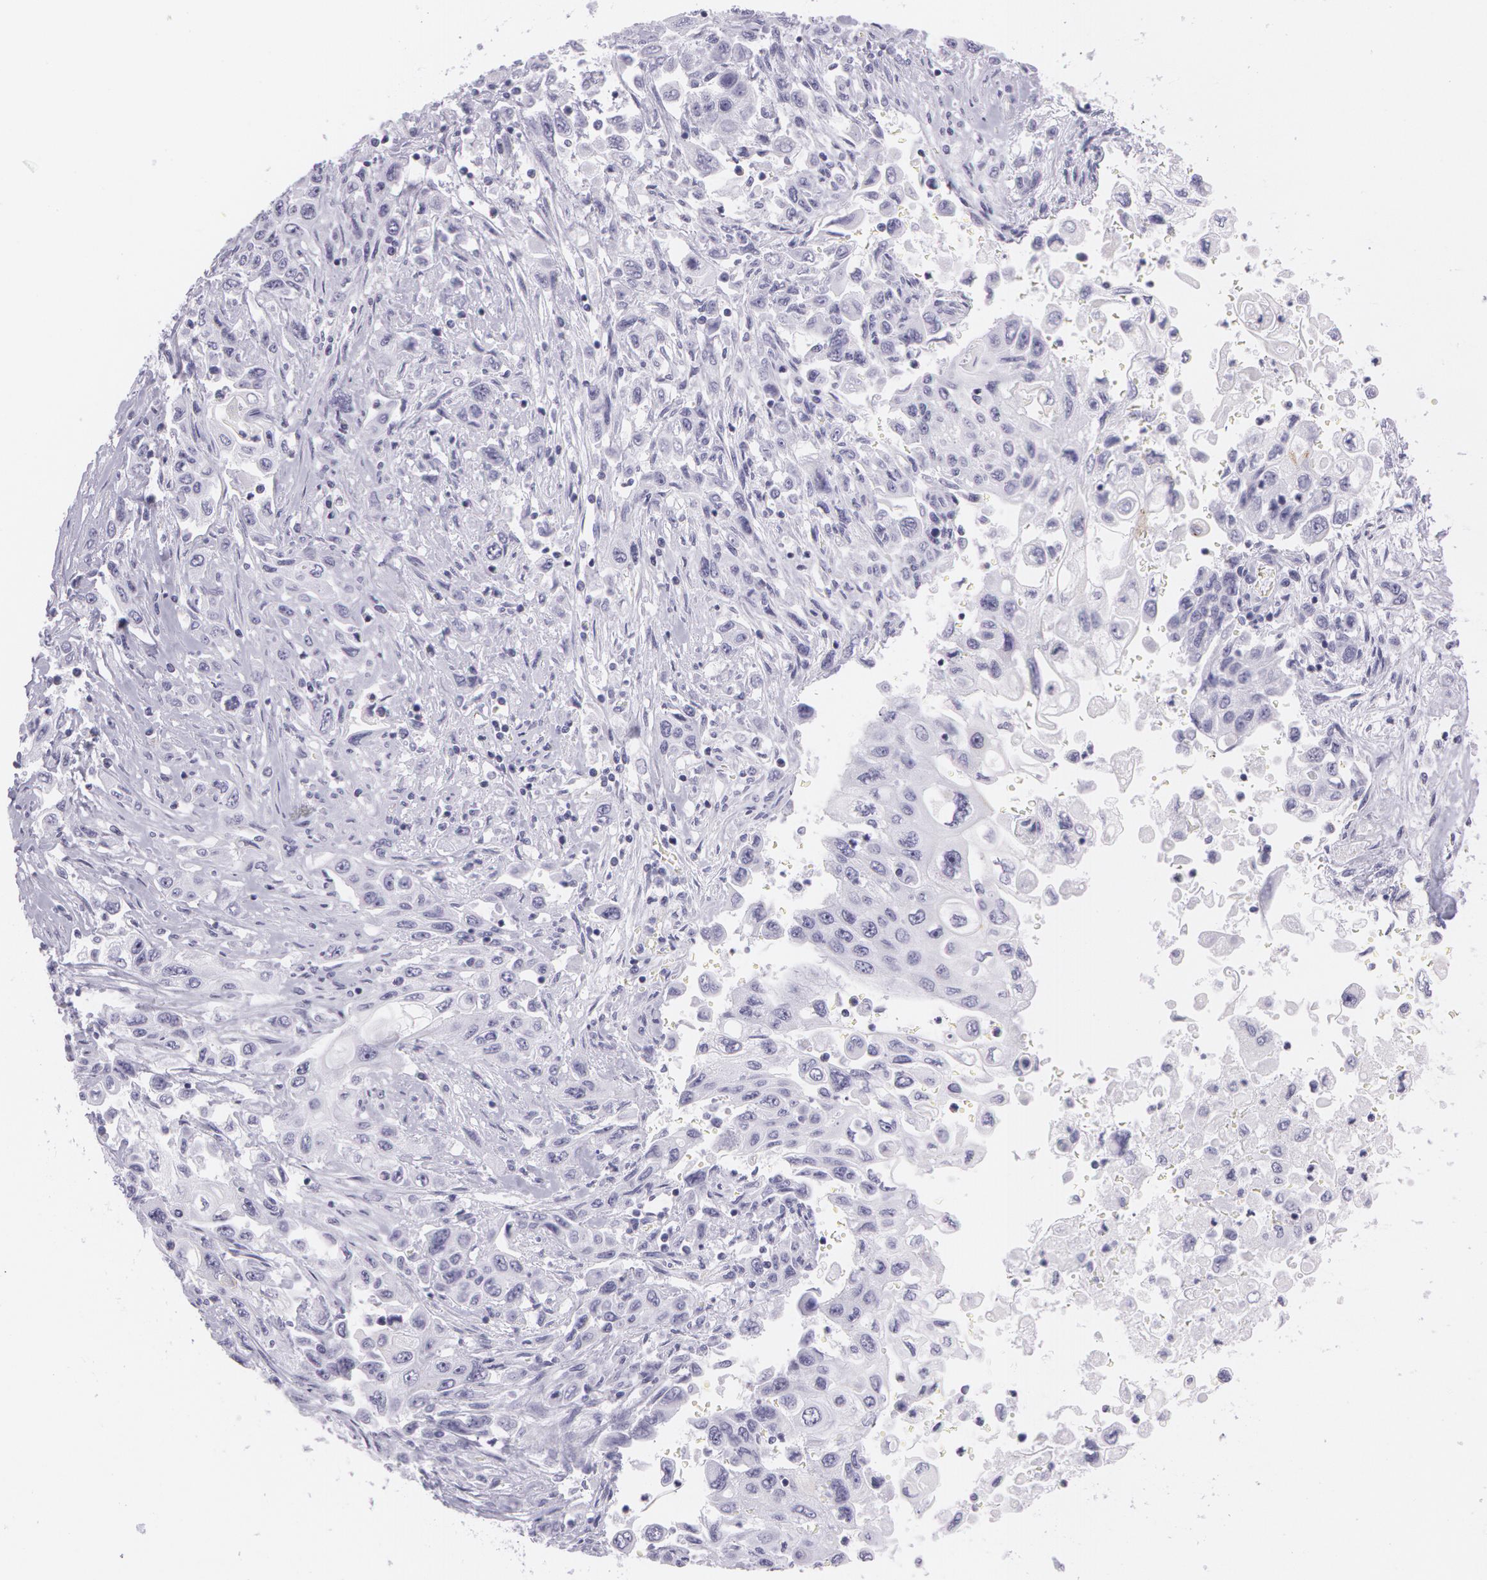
{"staining": {"intensity": "negative", "quantity": "none", "location": "none"}, "tissue": "pancreatic cancer", "cell_type": "Tumor cells", "image_type": "cancer", "snomed": [{"axis": "morphology", "description": "Adenocarcinoma, NOS"}, {"axis": "topography", "description": "Pancreas"}], "caption": "Adenocarcinoma (pancreatic) was stained to show a protein in brown. There is no significant positivity in tumor cells. (DAB immunohistochemistry, high magnification).", "gene": "SNCG", "patient": {"sex": "male", "age": 70}}